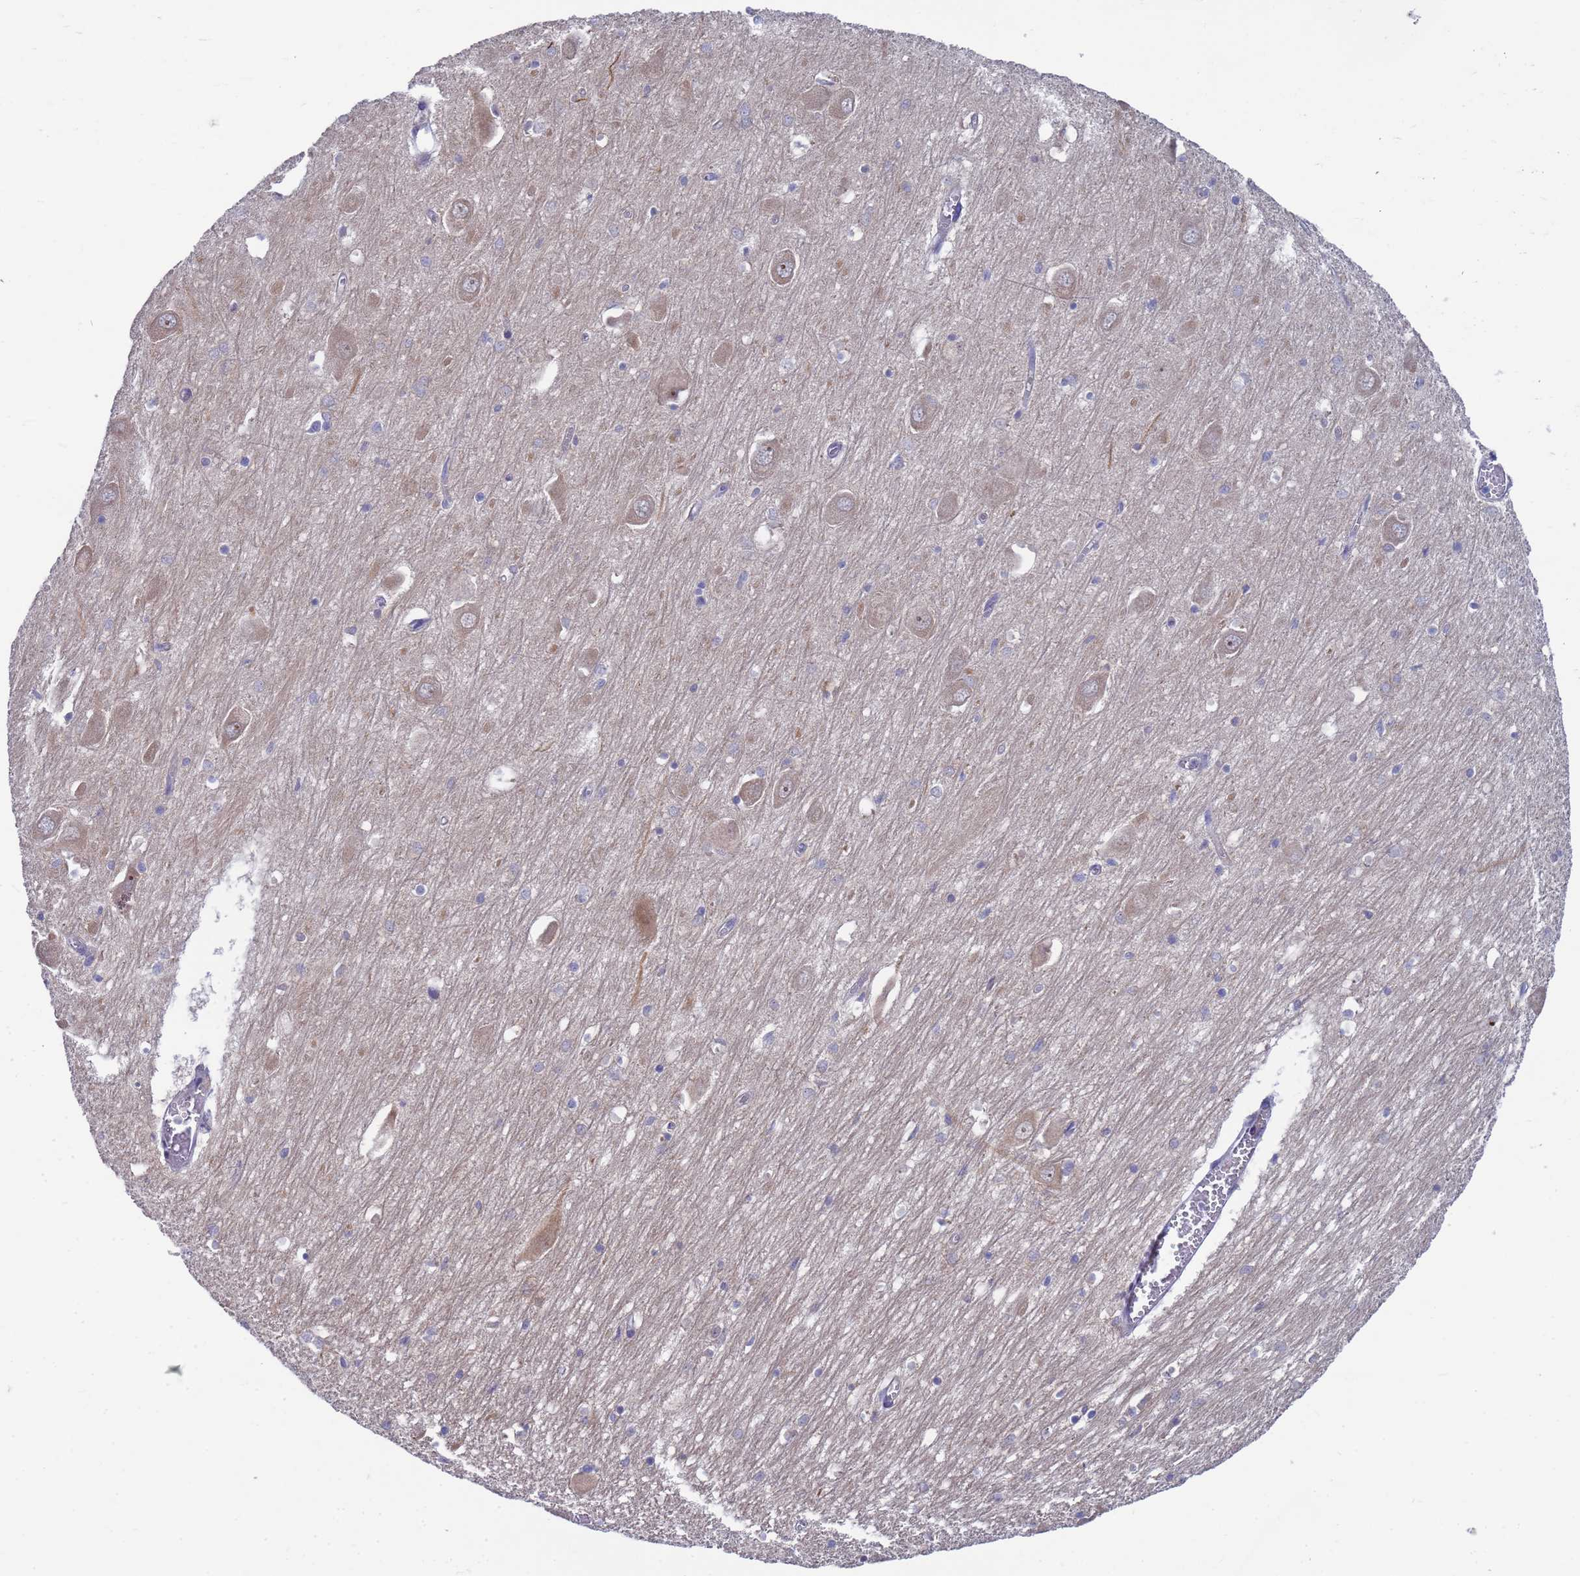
{"staining": {"intensity": "weak", "quantity": "<25%", "location": "nuclear"}, "tissue": "hippocampus", "cell_type": "Glial cells", "image_type": "normal", "snomed": [{"axis": "morphology", "description": "Normal tissue, NOS"}, {"axis": "topography", "description": "Hippocampus"}], "caption": "This micrograph is of normal hippocampus stained with IHC to label a protein in brown with the nuclei are counter-stained blue. There is no expression in glial cells.", "gene": "ENOSF1", "patient": {"sex": "male", "age": 70}}